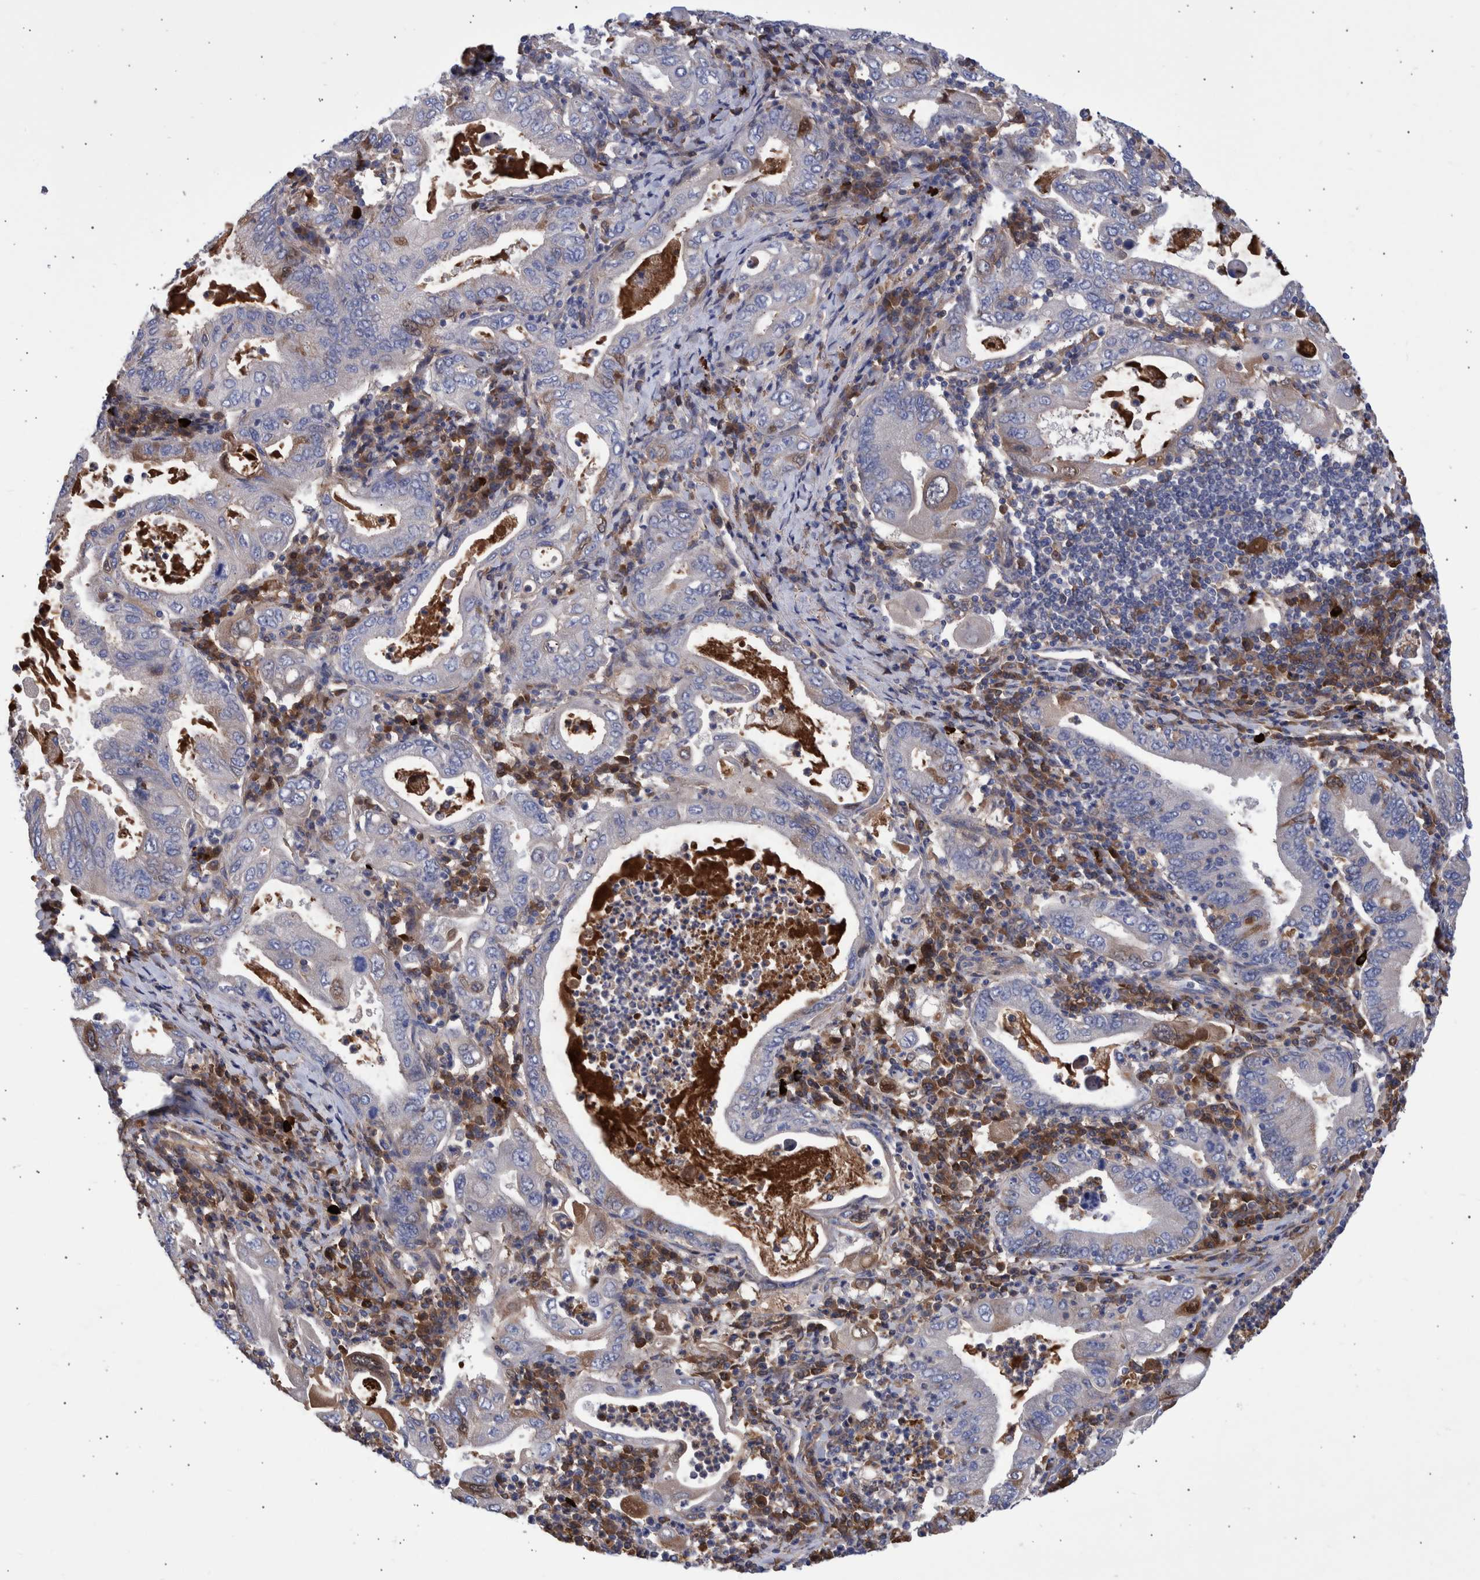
{"staining": {"intensity": "negative", "quantity": "none", "location": "none"}, "tissue": "stomach cancer", "cell_type": "Tumor cells", "image_type": "cancer", "snomed": [{"axis": "morphology", "description": "Normal tissue, NOS"}, {"axis": "morphology", "description": "Adenocarcinoma, NOS"}, {"axis": "topography", "description": "Esophagus"}, {"axis": "topography", "description": "Stomach, upper"}, {"axis": "topography", "description": "Peripheral nerve tissue"}], "caption": "Stomach cancer (adenocarcinoma) was stained to show a protein in brown. There is no significant expression in tumor cells. (Brightfield microscopy of DAB IHC at high magnification).", "gene": "DLL4", "patient": {"sex": "male", "age": 62}}